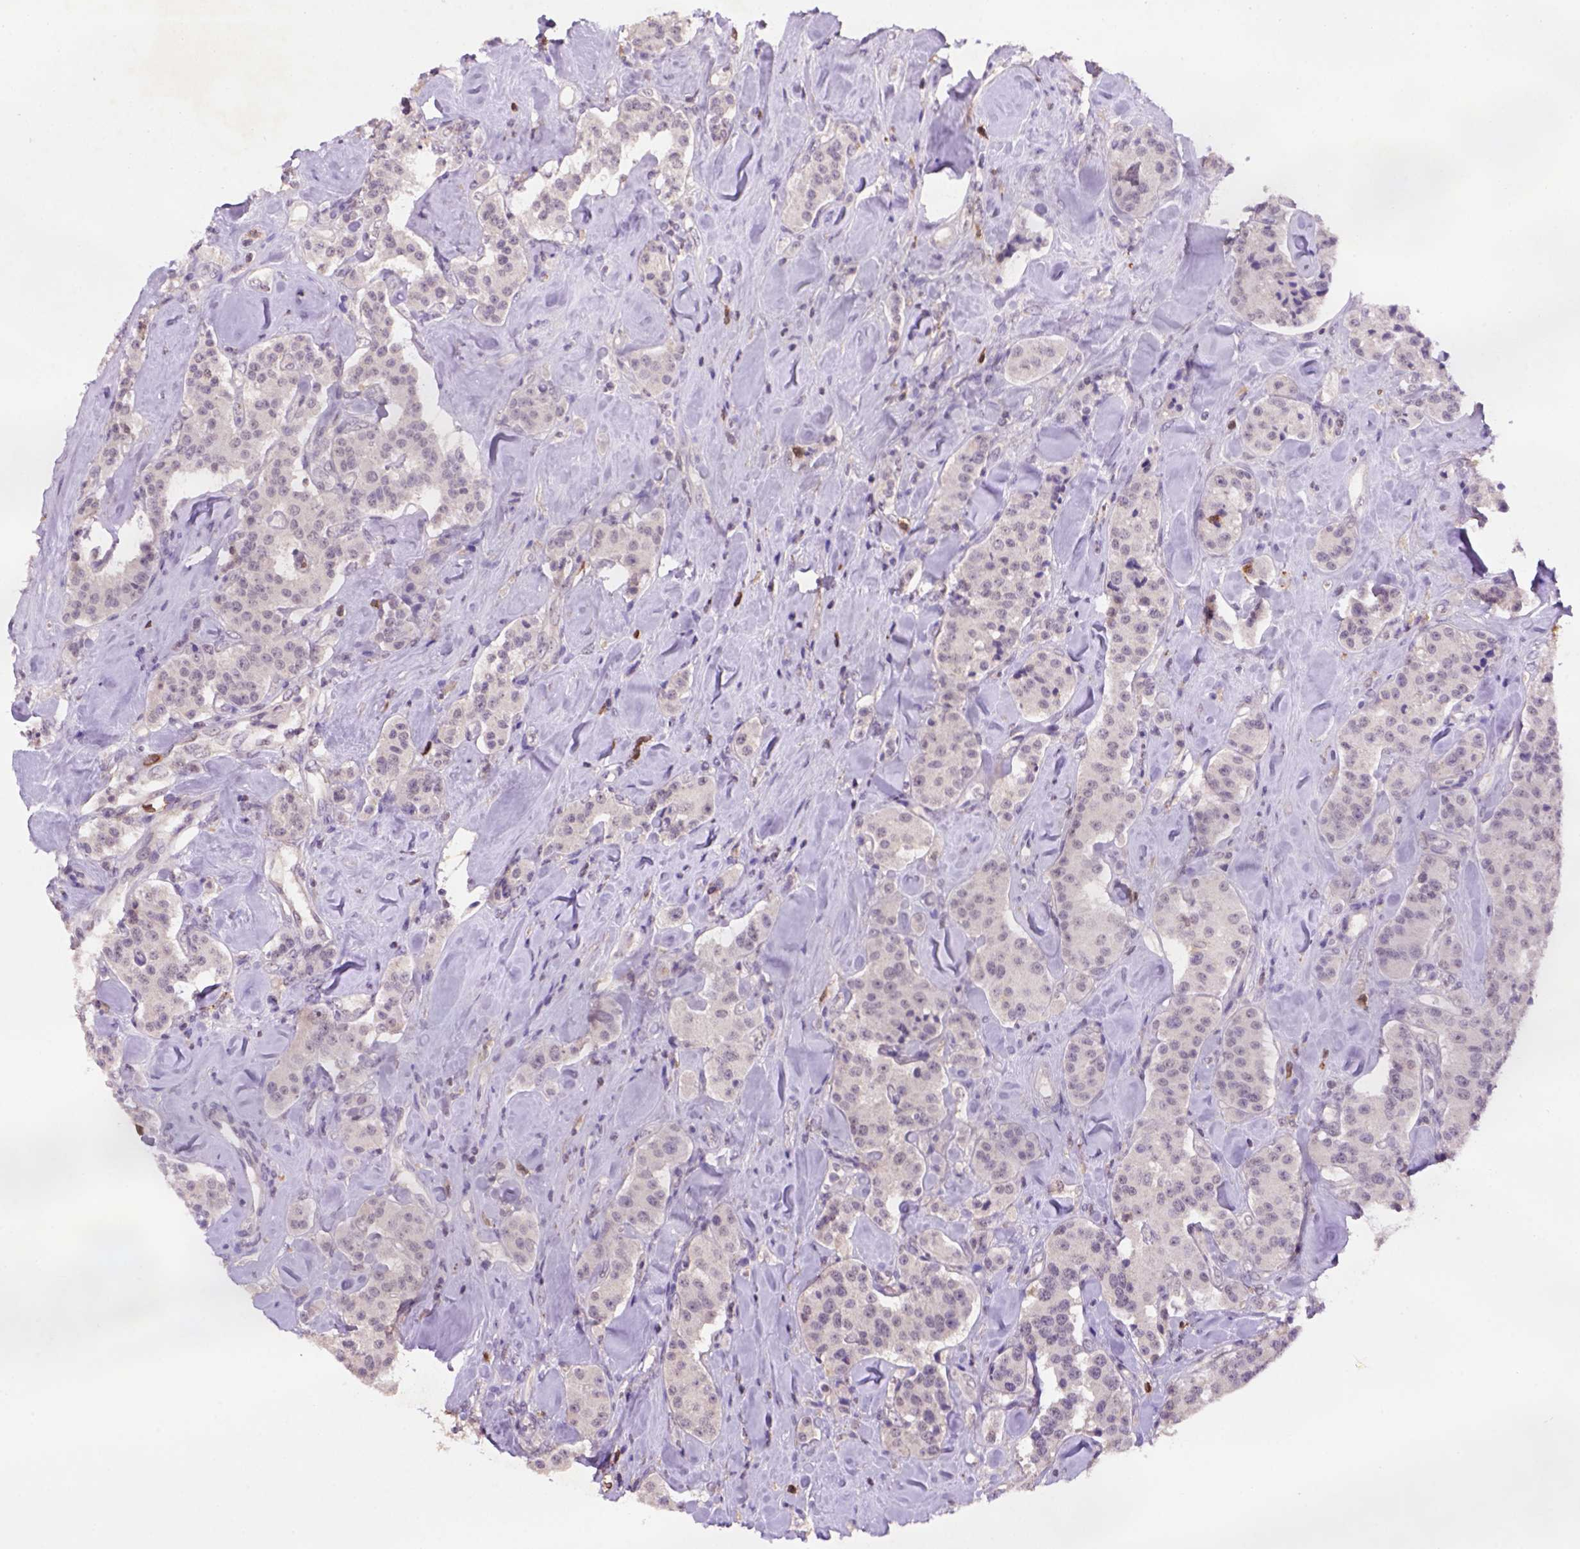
{"staining": {"intensity": "weak", "quantity": ">75%", "location": "cytoplasmic/membranous,nuclear"}, "tissue": "carcinoid", "cell_type": "Tumor cells", "image_type": "cancer", "snomed": [{"axis": "morphology", "description": "Carcinoid, malignant, NOS"}, {"axis": "topography", "description": "Pancreas"}], "caption": "Human carcinoid stained for a protein (brown) shows weak cytoplasmic/membranous and nuclear positive staining in approximately >75% of tumor cells.", "gene": "SCML4", "patient": {"sex": "male", "age": 41}}